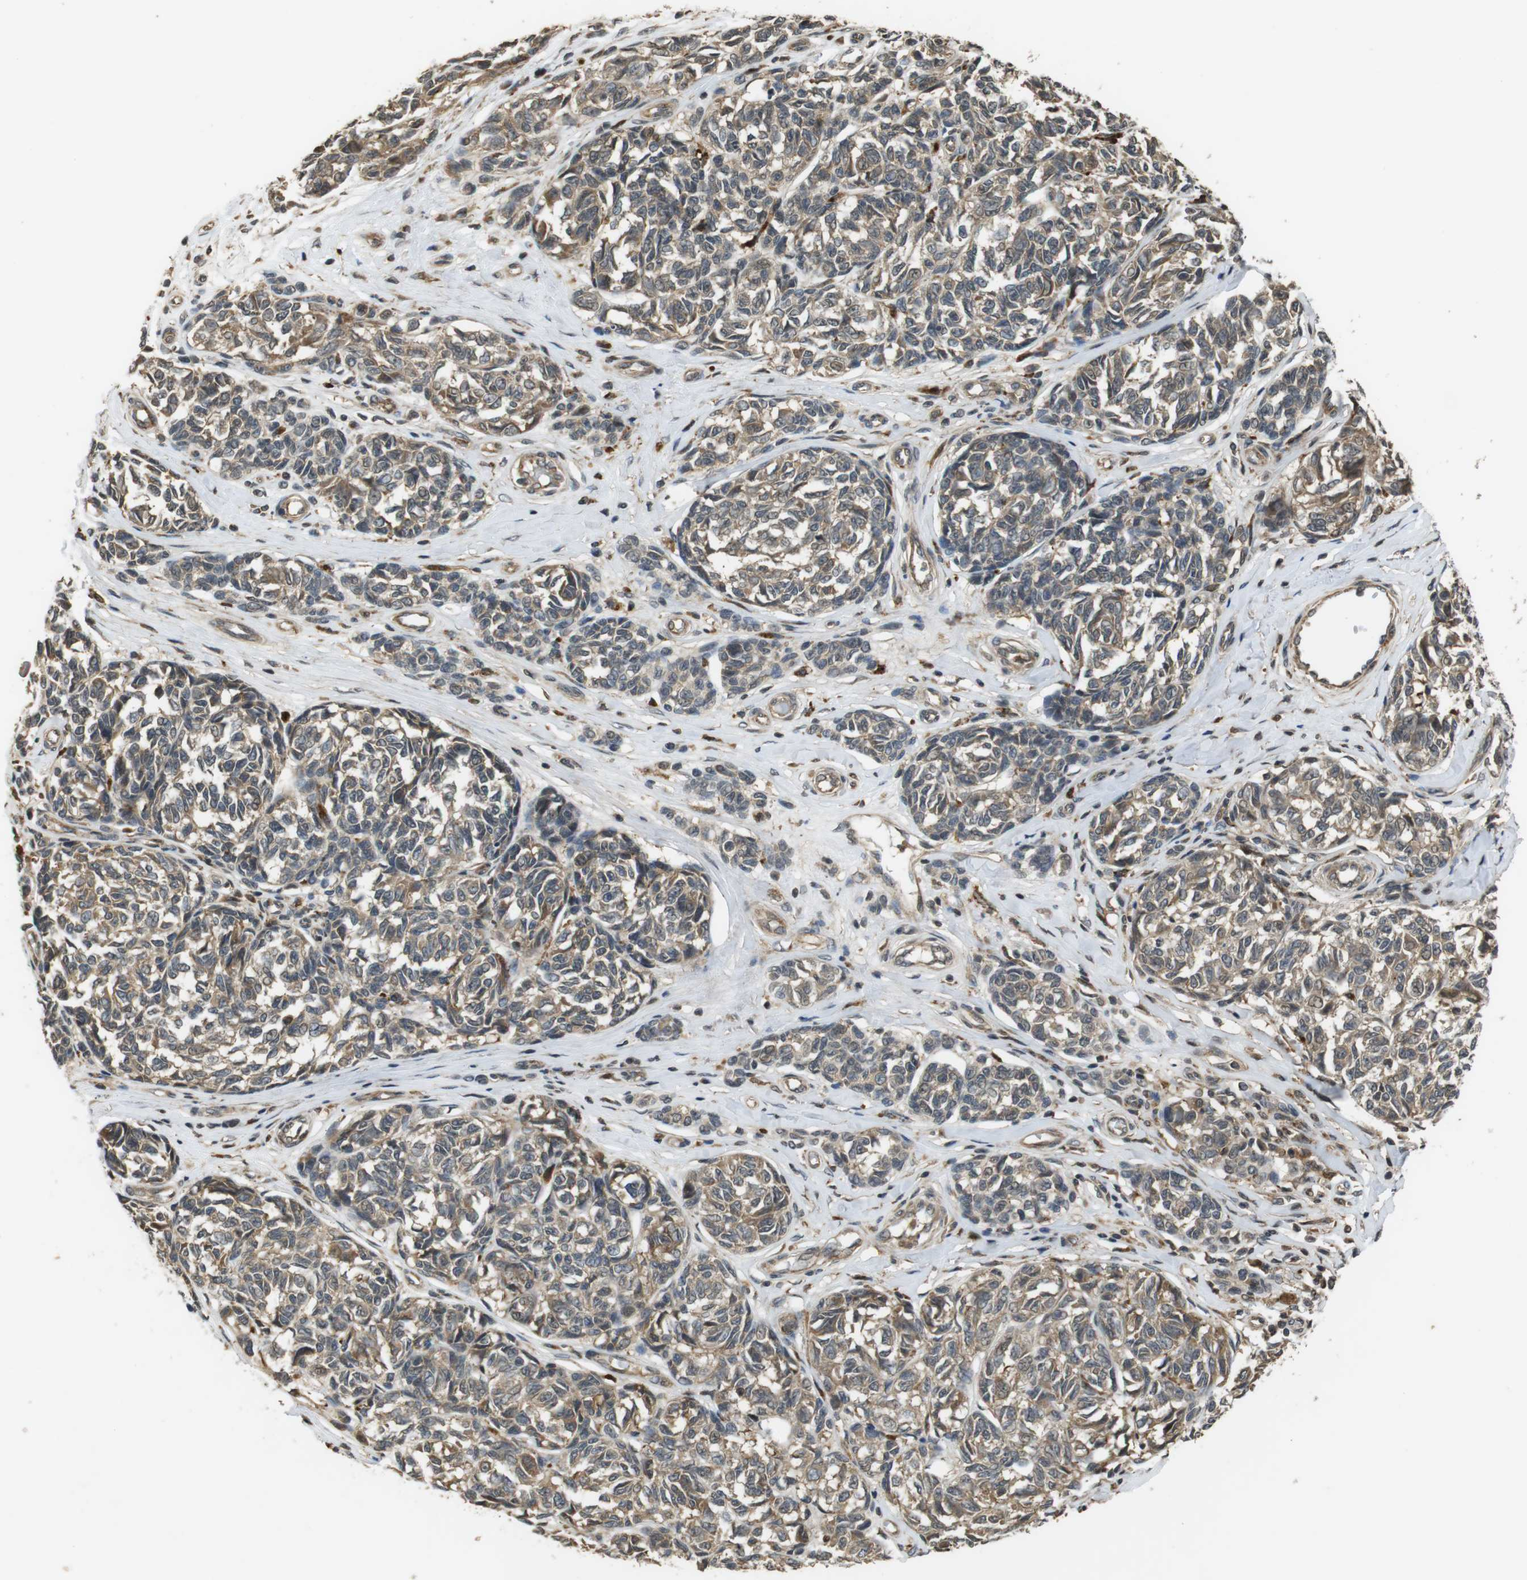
{"staining": {"intensity": "moderate", "quantity": ">75%", "location": "cytoplasmic/membranous"}, "tissue": "melanoma", "cell_type": "Tumor cells", "image_type": "cancer", "snomed": [{"axis": "morphology", "description": "Malignant melanoma, NOS"}, {"axis": "topography", "description": "Skin"}], "caption": "This micrograph shows melanoma stained with immunohistochemistry to label a protein in brown. The cytoplasmic/membranous of tumor cells show moderate positivity for the protein. Nuclei are counter-stained blue.", "gene": "FZD10", "patient": {"sex": "female", "age": 64}}